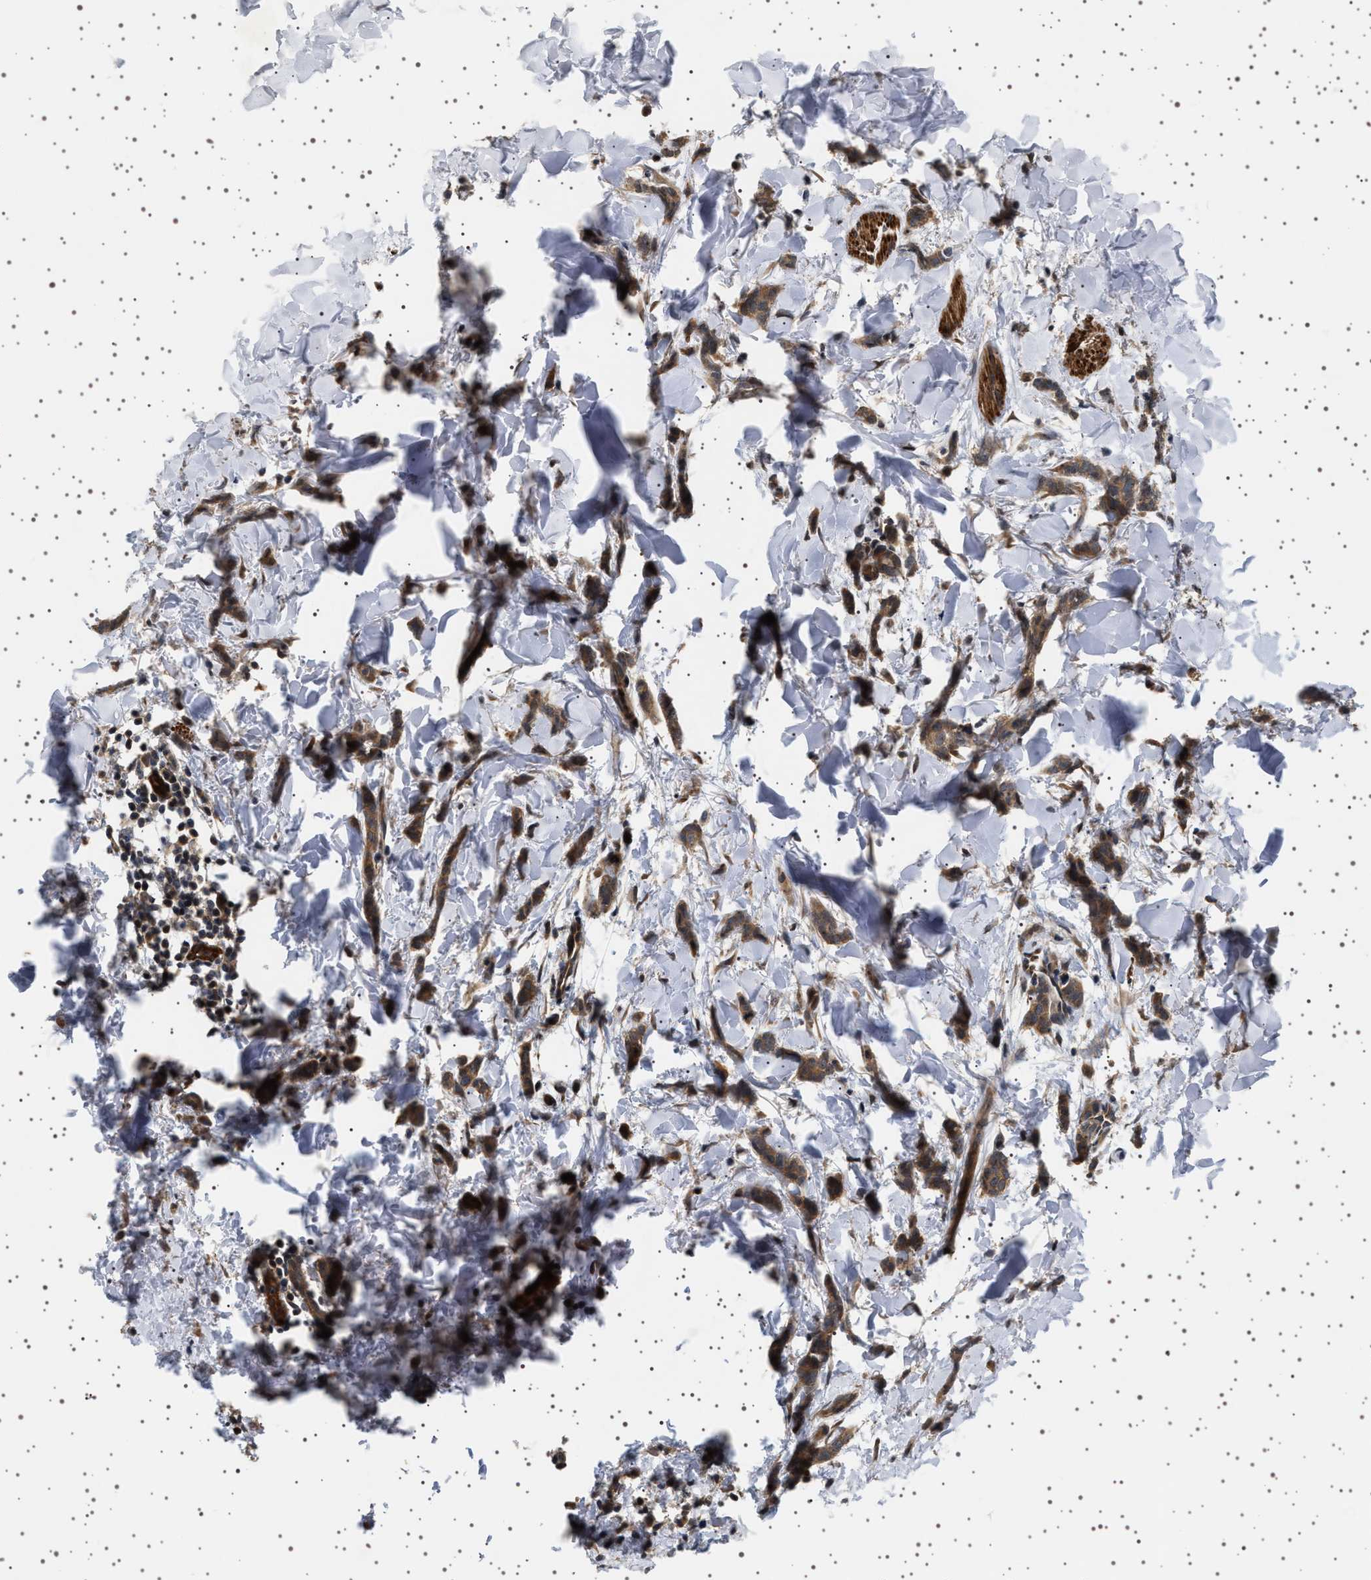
{"staining": {"intensity": "moderate", "quantity": ">75%", "location": "cytoplasmic/membranous"}, "tissue": "breast cancer", "cell_type": "Tumor cells", "image_type": "cancer", "snomed": [{"axis": "morphology", "description": "Lobular carcinoma"}, {"axis": "topography", "description": "Skin"}, {"axis": "topography", "description": "Breast"}], "caption": "A micrograph of human lobular carcinoma (breast) stained for a protein demonstrates moderate cytoplasmic/membranous brown staining in tumor cells. (IHC, brightfield microscopy, high magnification).", "gene": "BAG3", "patient": {"sex": "female", "age": 46}}